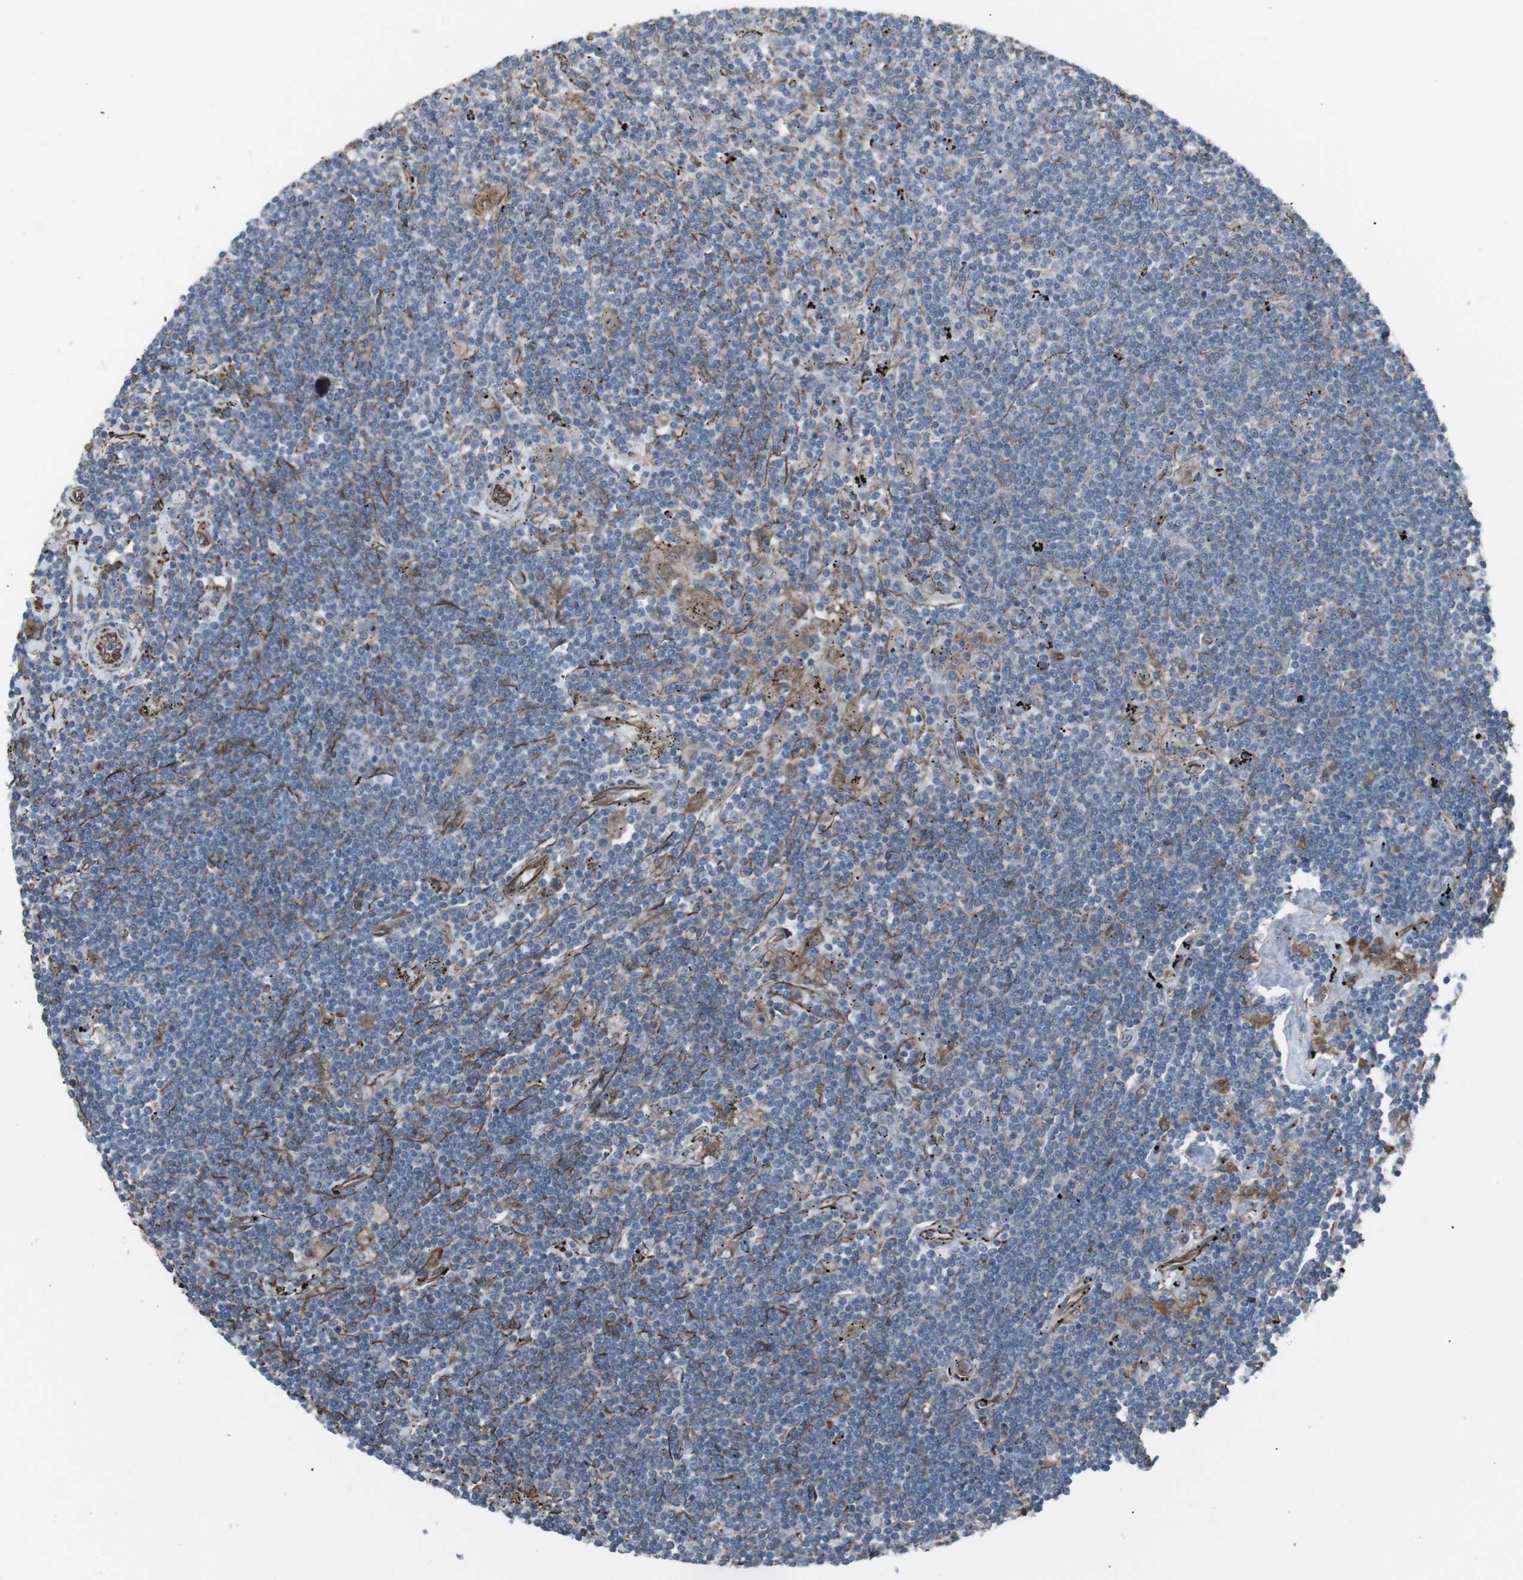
{"staining": {"intensity": "negative", "quantity": "none", "location": "none"}, "tissue": "lymphoma", "cell_type": "Tumor cells", "image_type": "cancer", "snomed": [{"axis": "morphology", "description": "Malignant lymphoma, non-Hodgkin's type, Low grade"}, {"axis": "topography", "description": "Spleen"}], "caption": "IHC micrograph of neoplastic tissue: lymphoma stained with DAB (3,3'-diaminobenzidine) demonstrates no significant protein expression in tumor cells. (DAB immunohistochemistry visualized using brightfield microscopy, high magnification).", "gene": "TMEM141", "patient": {"sex": "male", "age": 76}}